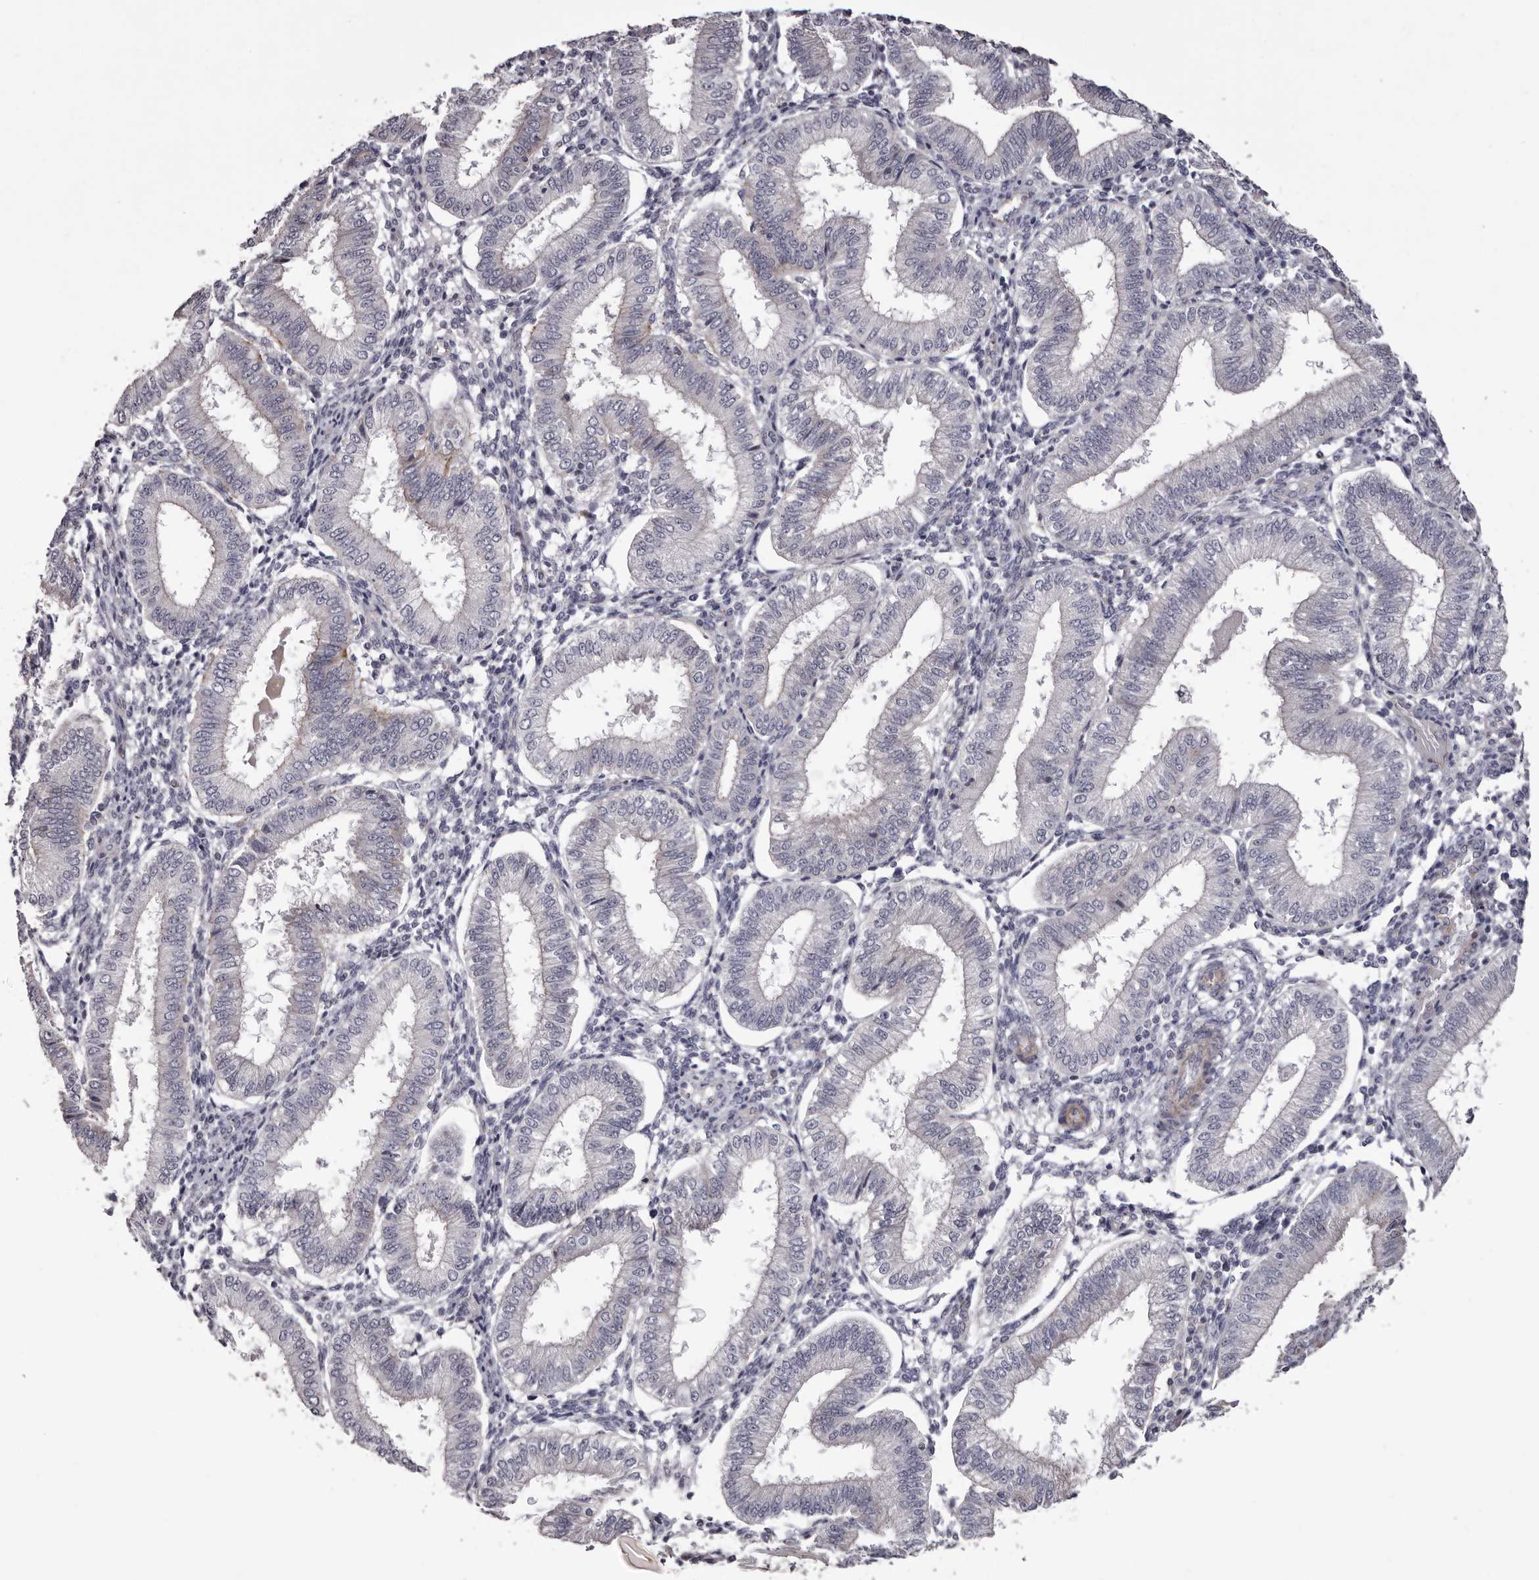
{"staining": {"intensity": "negative", "quantity": "none", "location": "none"}, "tissue": "endometrium", "cell_type": "Cells in endometrial stroma", "image_type": "normal", "snomed": [{"axis": "morphology", "description": "Normal tissue, NOS"}, {"axis": "topography", "description": "Endometrium"}], "caption": "IHC image of unremarkable human endometrium stained for a protein (brown), which demonstrates no expression in cells in endometrial stroma. (Stains: DAB (3,3'-diaminobenzidine) immunohistochemistry (IHC) with hematoxylin counter stain, Microscopy: brightfield microscopy at high magnification).", "gene": "PEG10", "patient": {"sex": "female", "age": 39}}